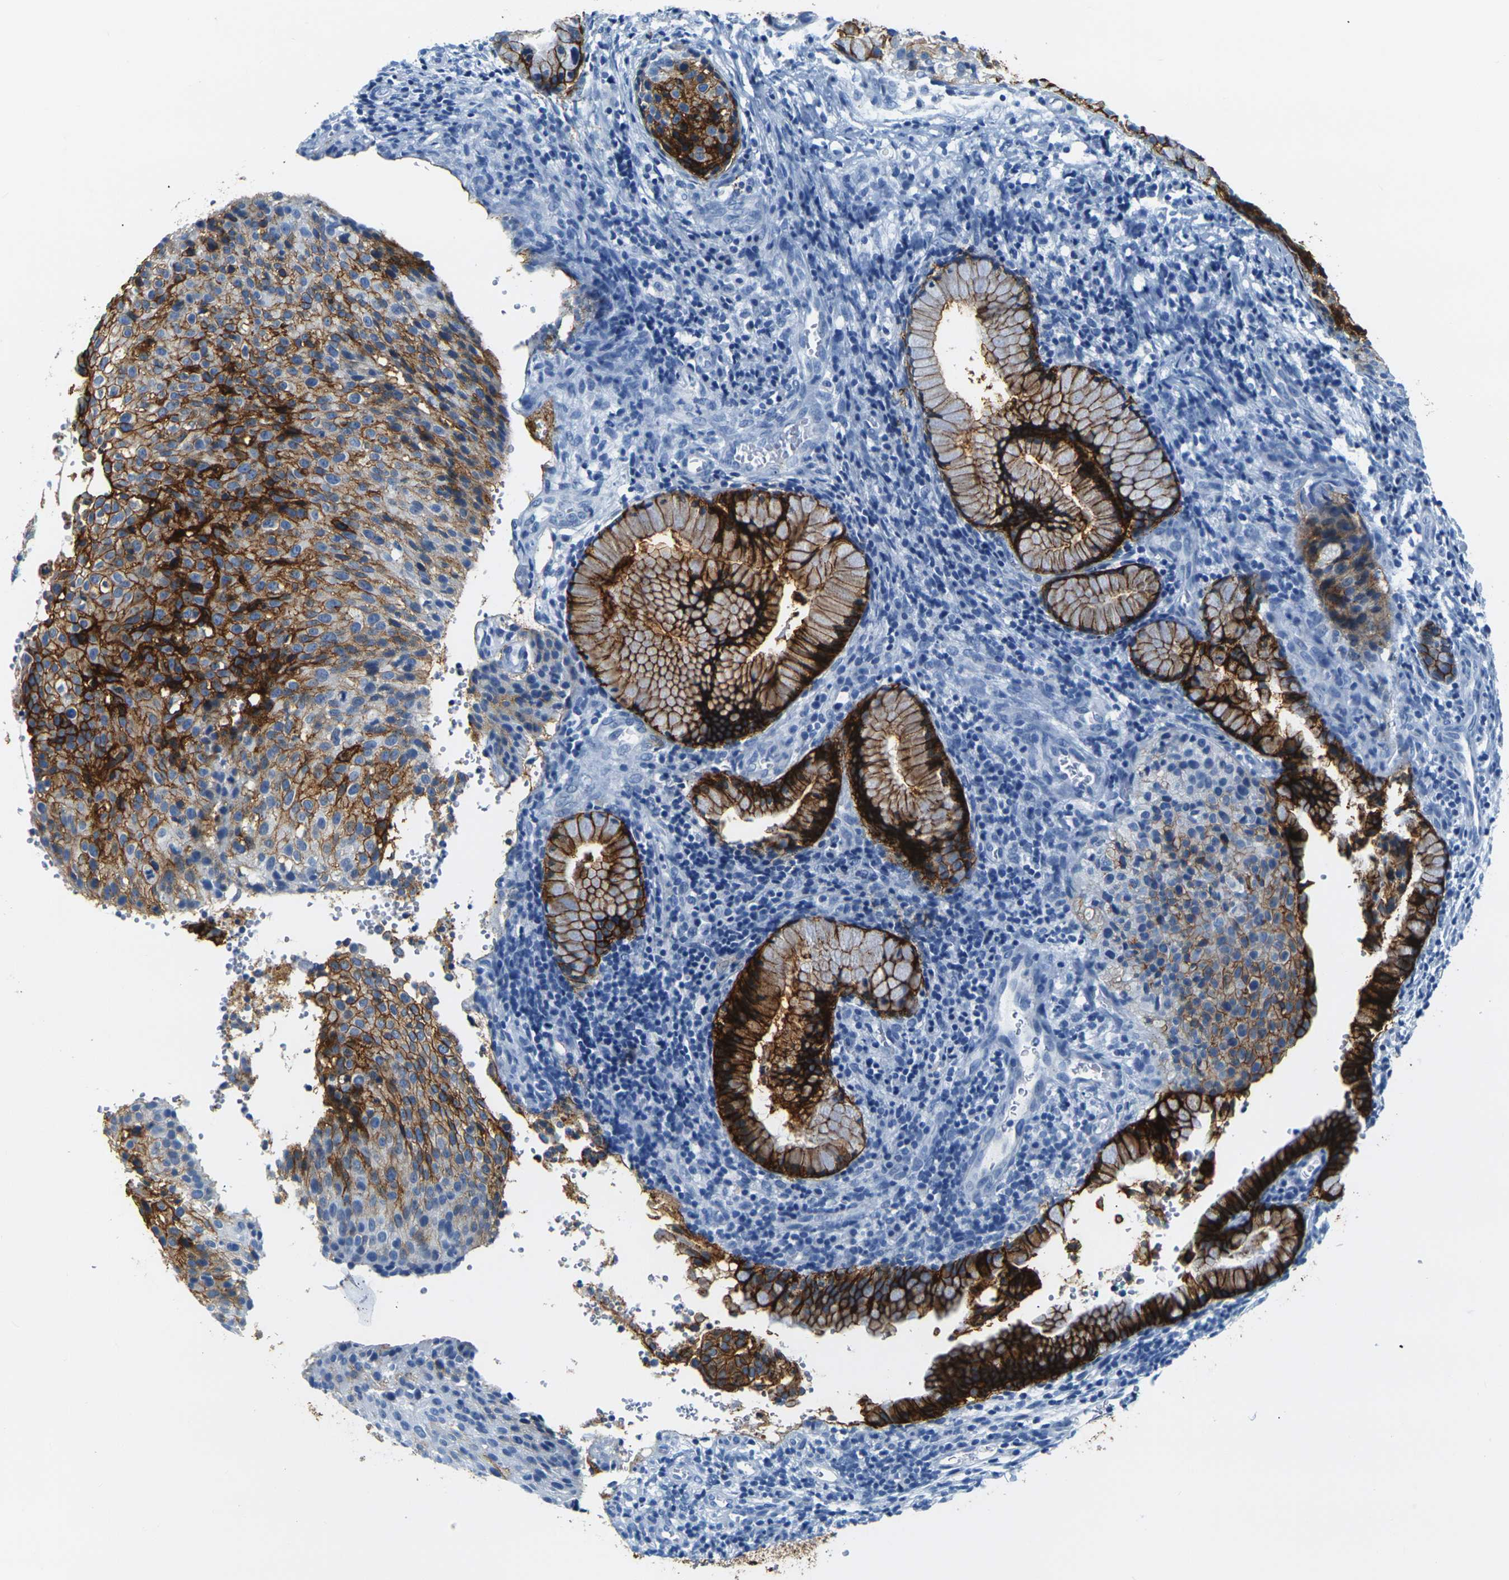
{"staining": {"intensity": "strong", "quantity": ">75%", "location": "cytoplasmic/membranous"}, "tissue": "cervical cancer", "cell_type": "Tumor cells", "image_type": "cancer", "snomed": [{"axis": "morphology", "description": "Squamous cell carcinoma, NOS"}, {"axis": "topography", "description": "Cervix"}], "caption": "Protein positivity by IHC demonstrates strong cytoplasmic/membranous expression in about >75% of tumor cells in cervical cancer.", "gene": "CLDN7", "patient": {"sex": "female", "age": 38}}